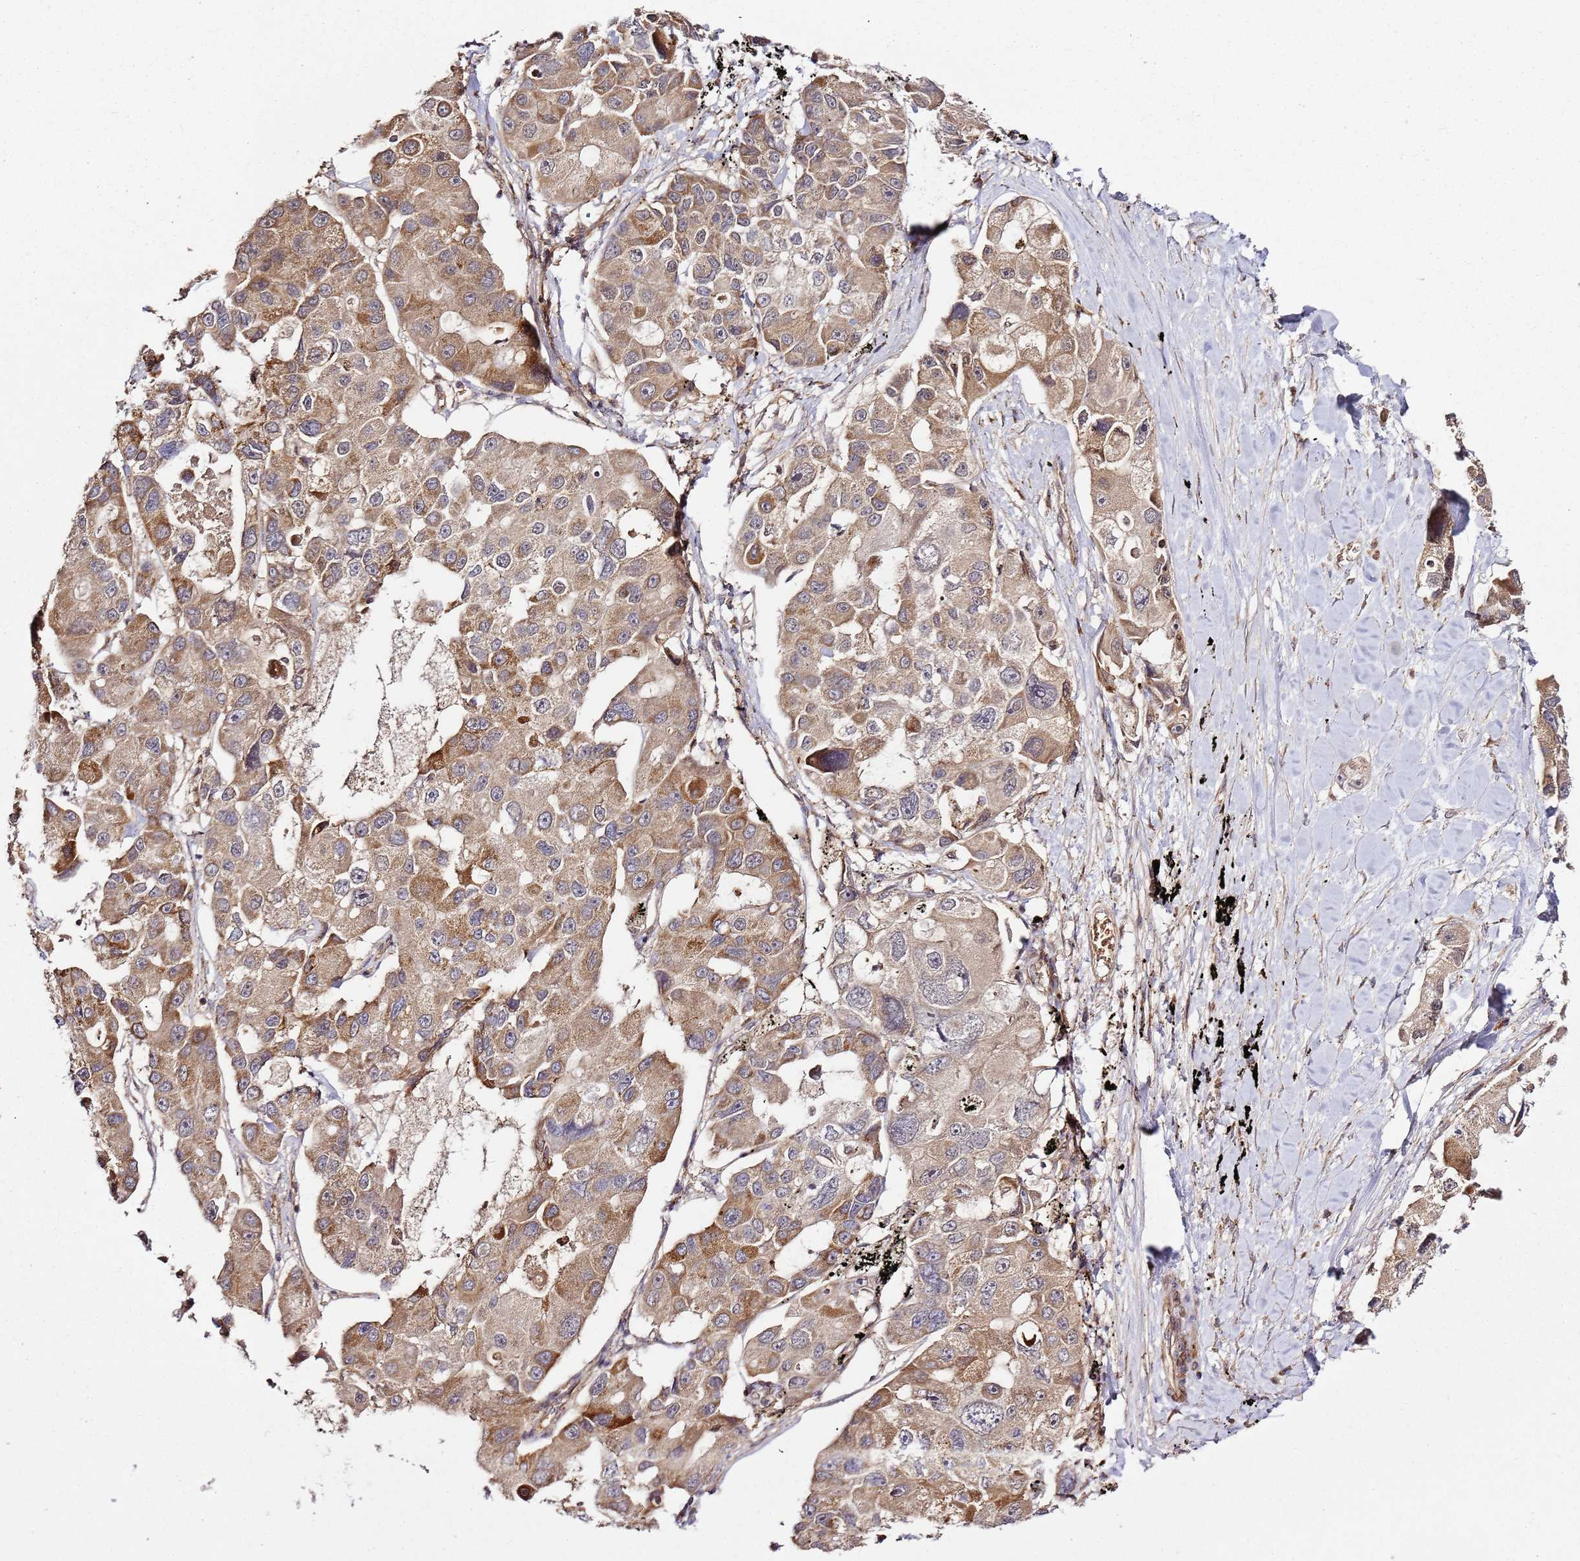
{"staining": {"intensity": "strong", "quantity": "25%-75%", "location": "cytoplasmic/membranous"}, "tissue": "lung cancer", "cell_type": "Tumor cells", "image_type": "cancer", "snomed": [{"axis": "morphology", "description": "Adenocarcinoma, NOS"}, {"axis": "topography", "description": "Lung"}], "caption": "Lung cancer tissue reveals strong cytoplasmic/membranous expression in approximately 25%-75% of tumor cells, visualized by immunohistochemistry.", "gene": "TM2D2", "patient": {"sex": "female", "age": 54}}